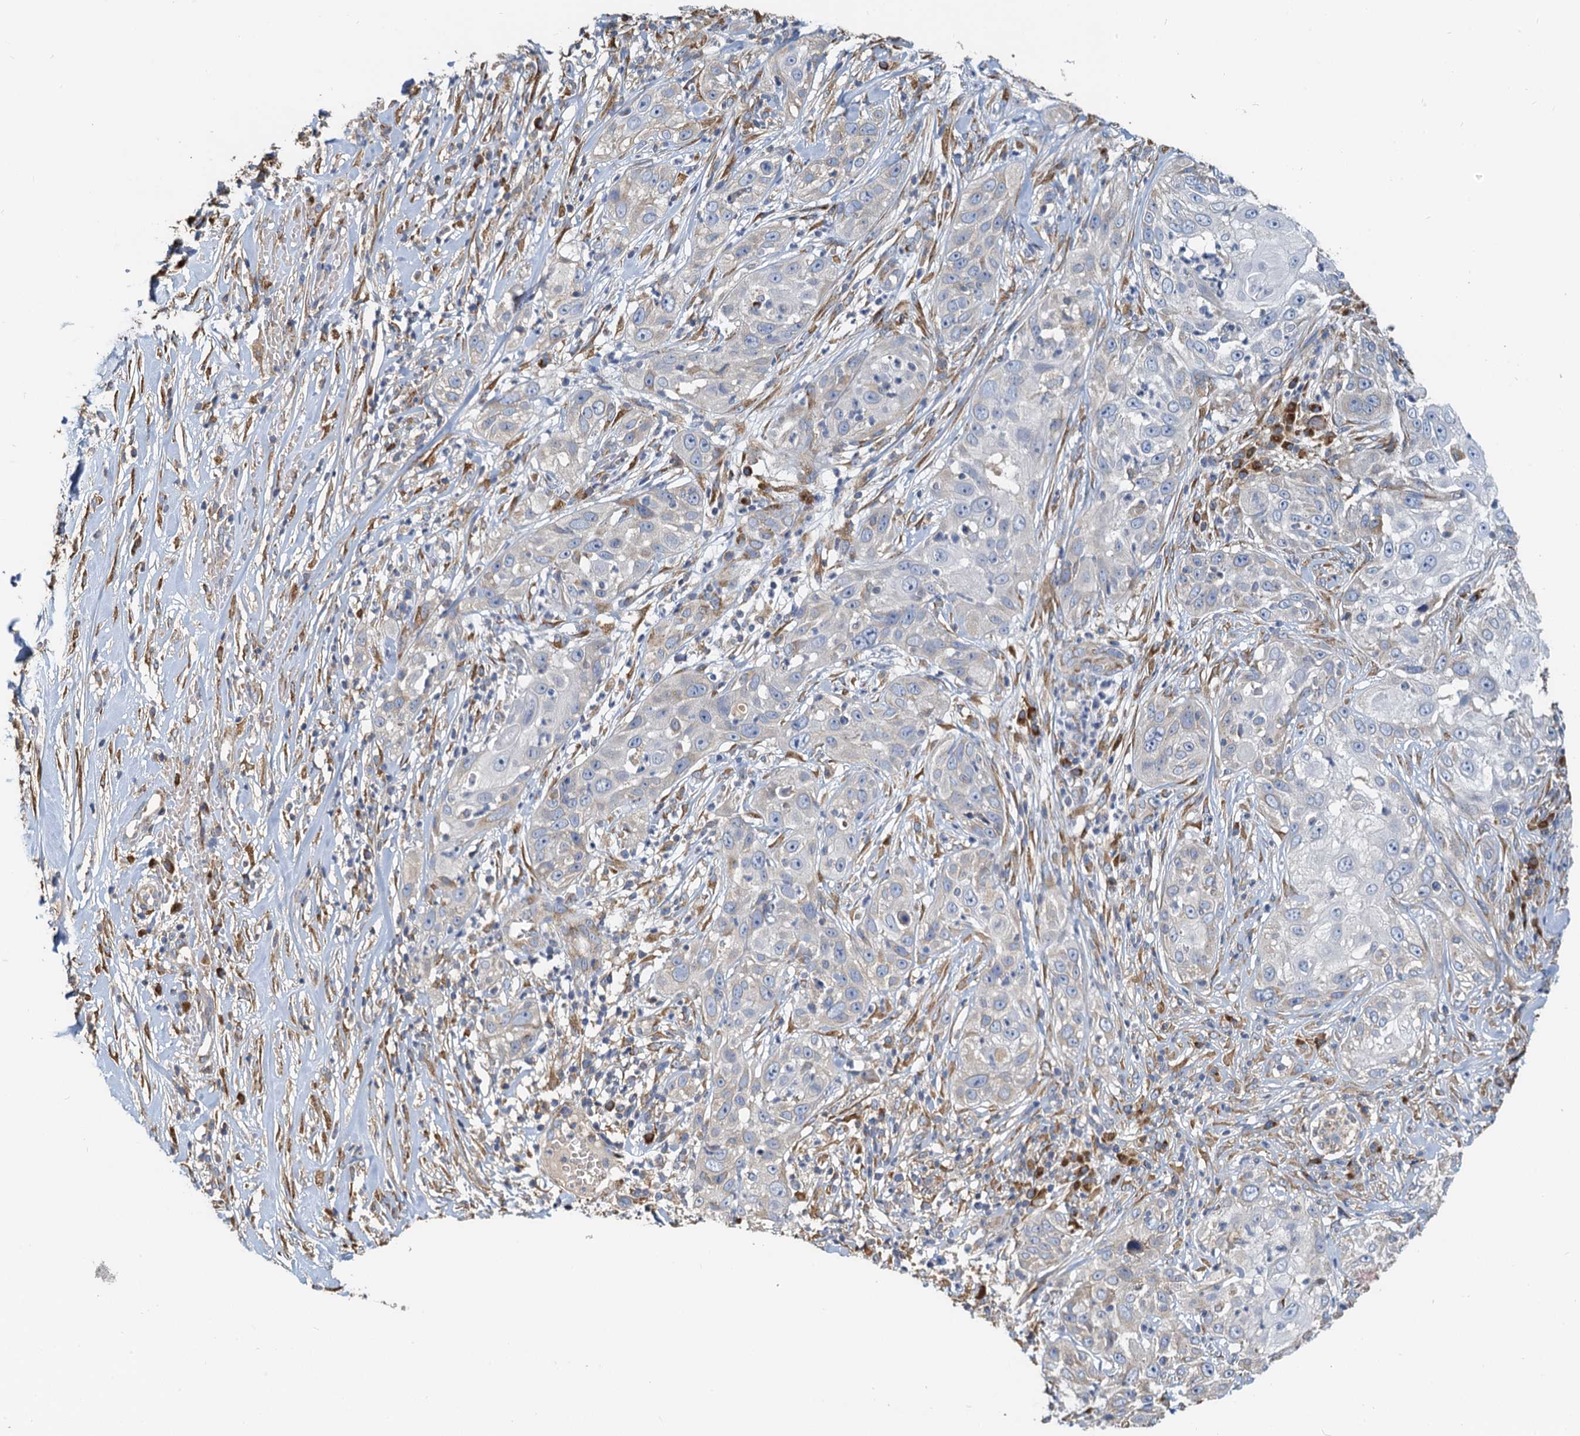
{"staining": {"intensity": "negative", "quantity": "none", "location": "none"}, "tissue": "skin cancer", "cell_type": "Tumor cells", "image_type": "cancer", "snomed": [{"axis": "morphology", "description": "Squamous cell carcinoma, NOS"}, {"axis": "topography", "description": "Skin"}], "caption": "DAB immunohistochemical staining of skin cancer displays no significant positivity in tumor cells. The staining was performed using DAB (3,3'-diaminobenzidine) to visualize the protein expression in brown, while the nuclei were stained in blue with hematoxylin (Magnification: 20x).", "gene": "NKAPD1", "patient": {"sex": "female", "age": 44}}